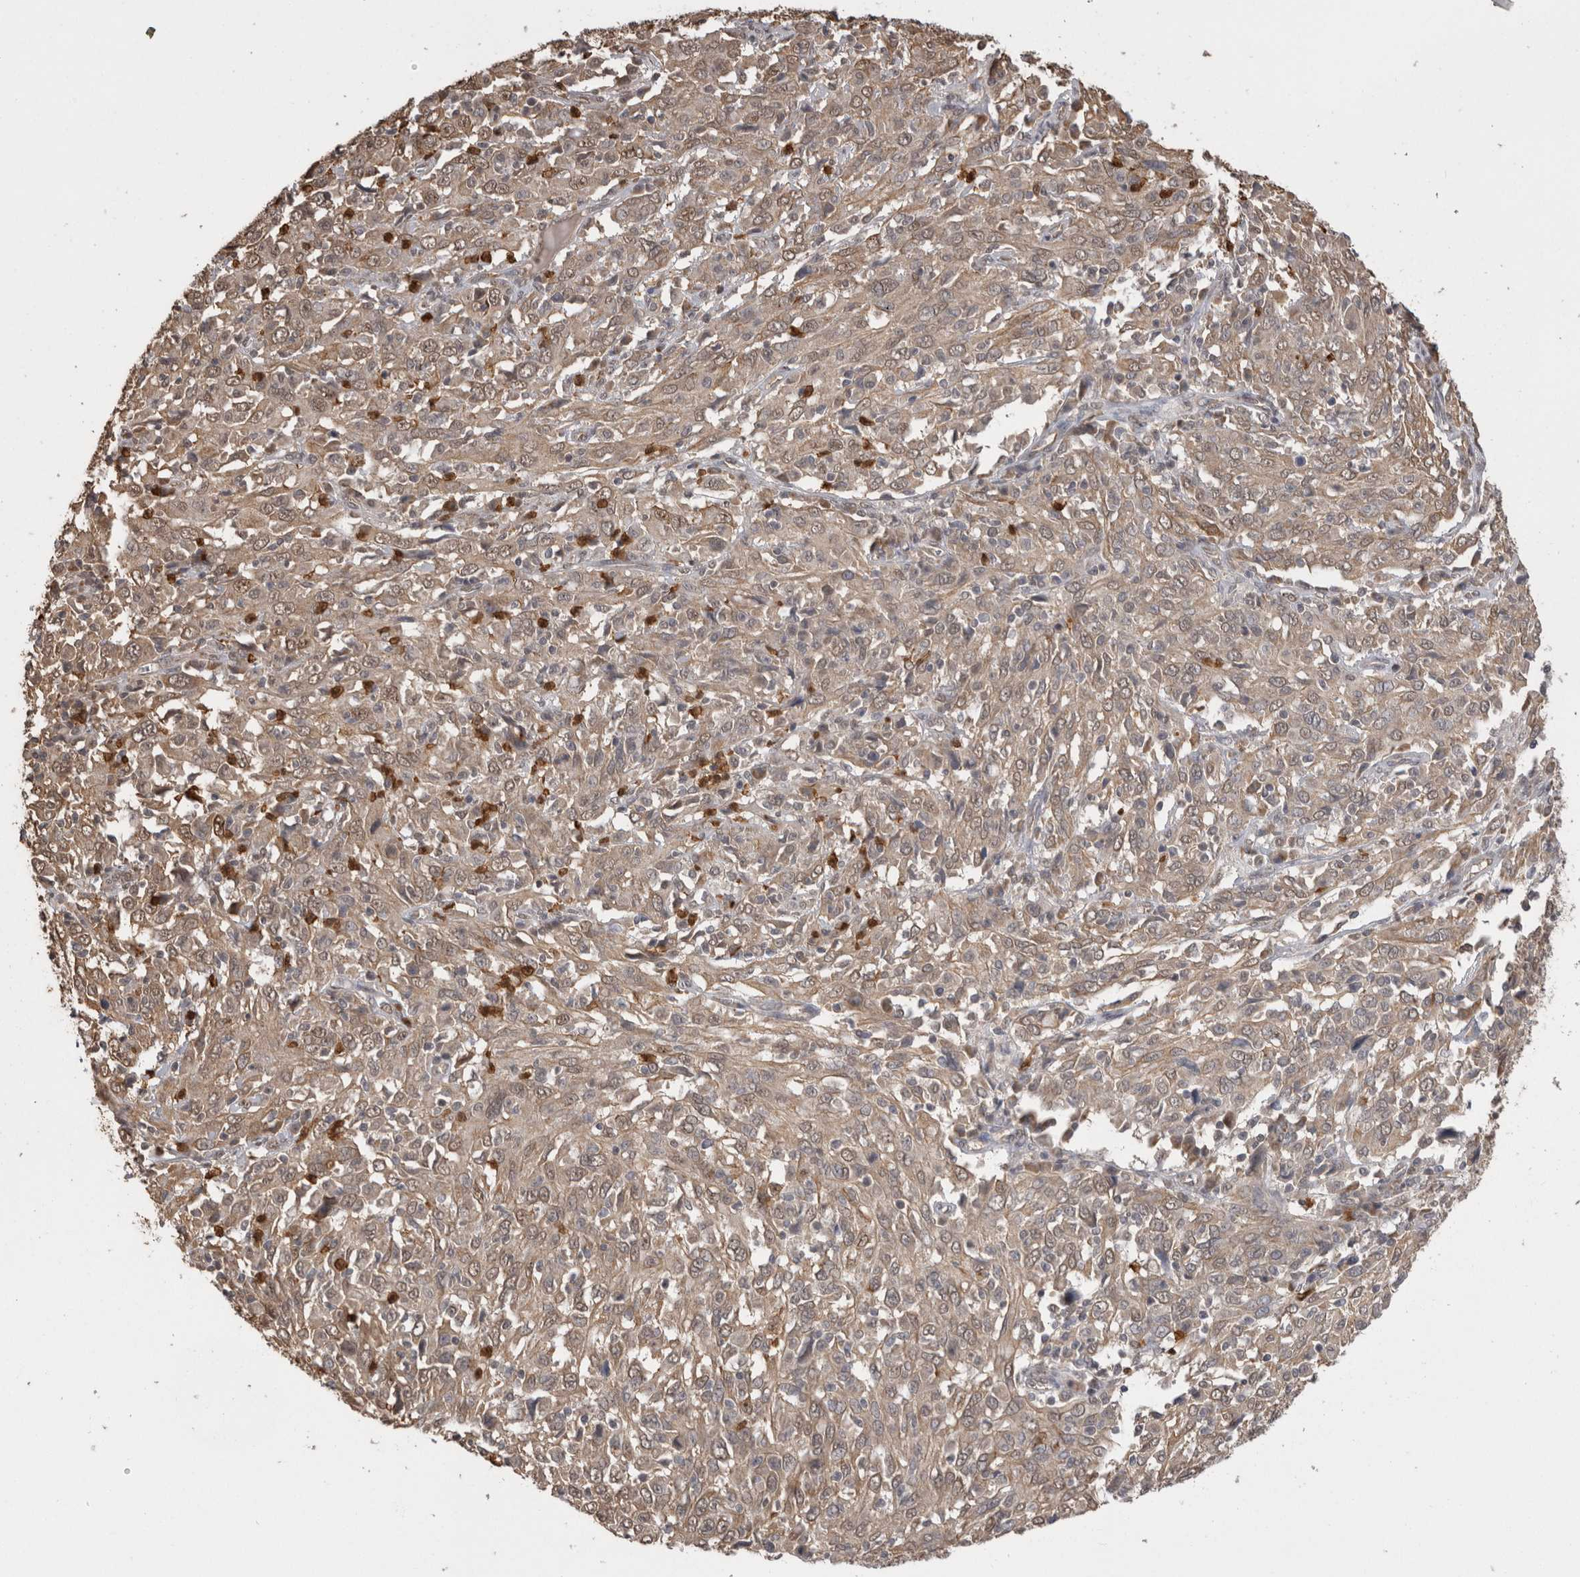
{"staining": {"intensity": "weak", "quantity": ">75%", "location": "cytoplasmic/membranous"}, "tissue": "cervical cancer", "cell_type": "Tumor cells", "image_type": "cancer", "snomed": [{"axis": "morphology", "description": "Squamous cell carcinoma, NOS"}, {"axis": "topography", "description": "Cervix"}], "caption": "A brown stain highlights weak cytoplasmic/membranous expression of a protein in cervical cancer (squamous cell carcinoma) tumor cells.", "gene": "PAK4", "patient": {"sex": "female", "age": 46}}